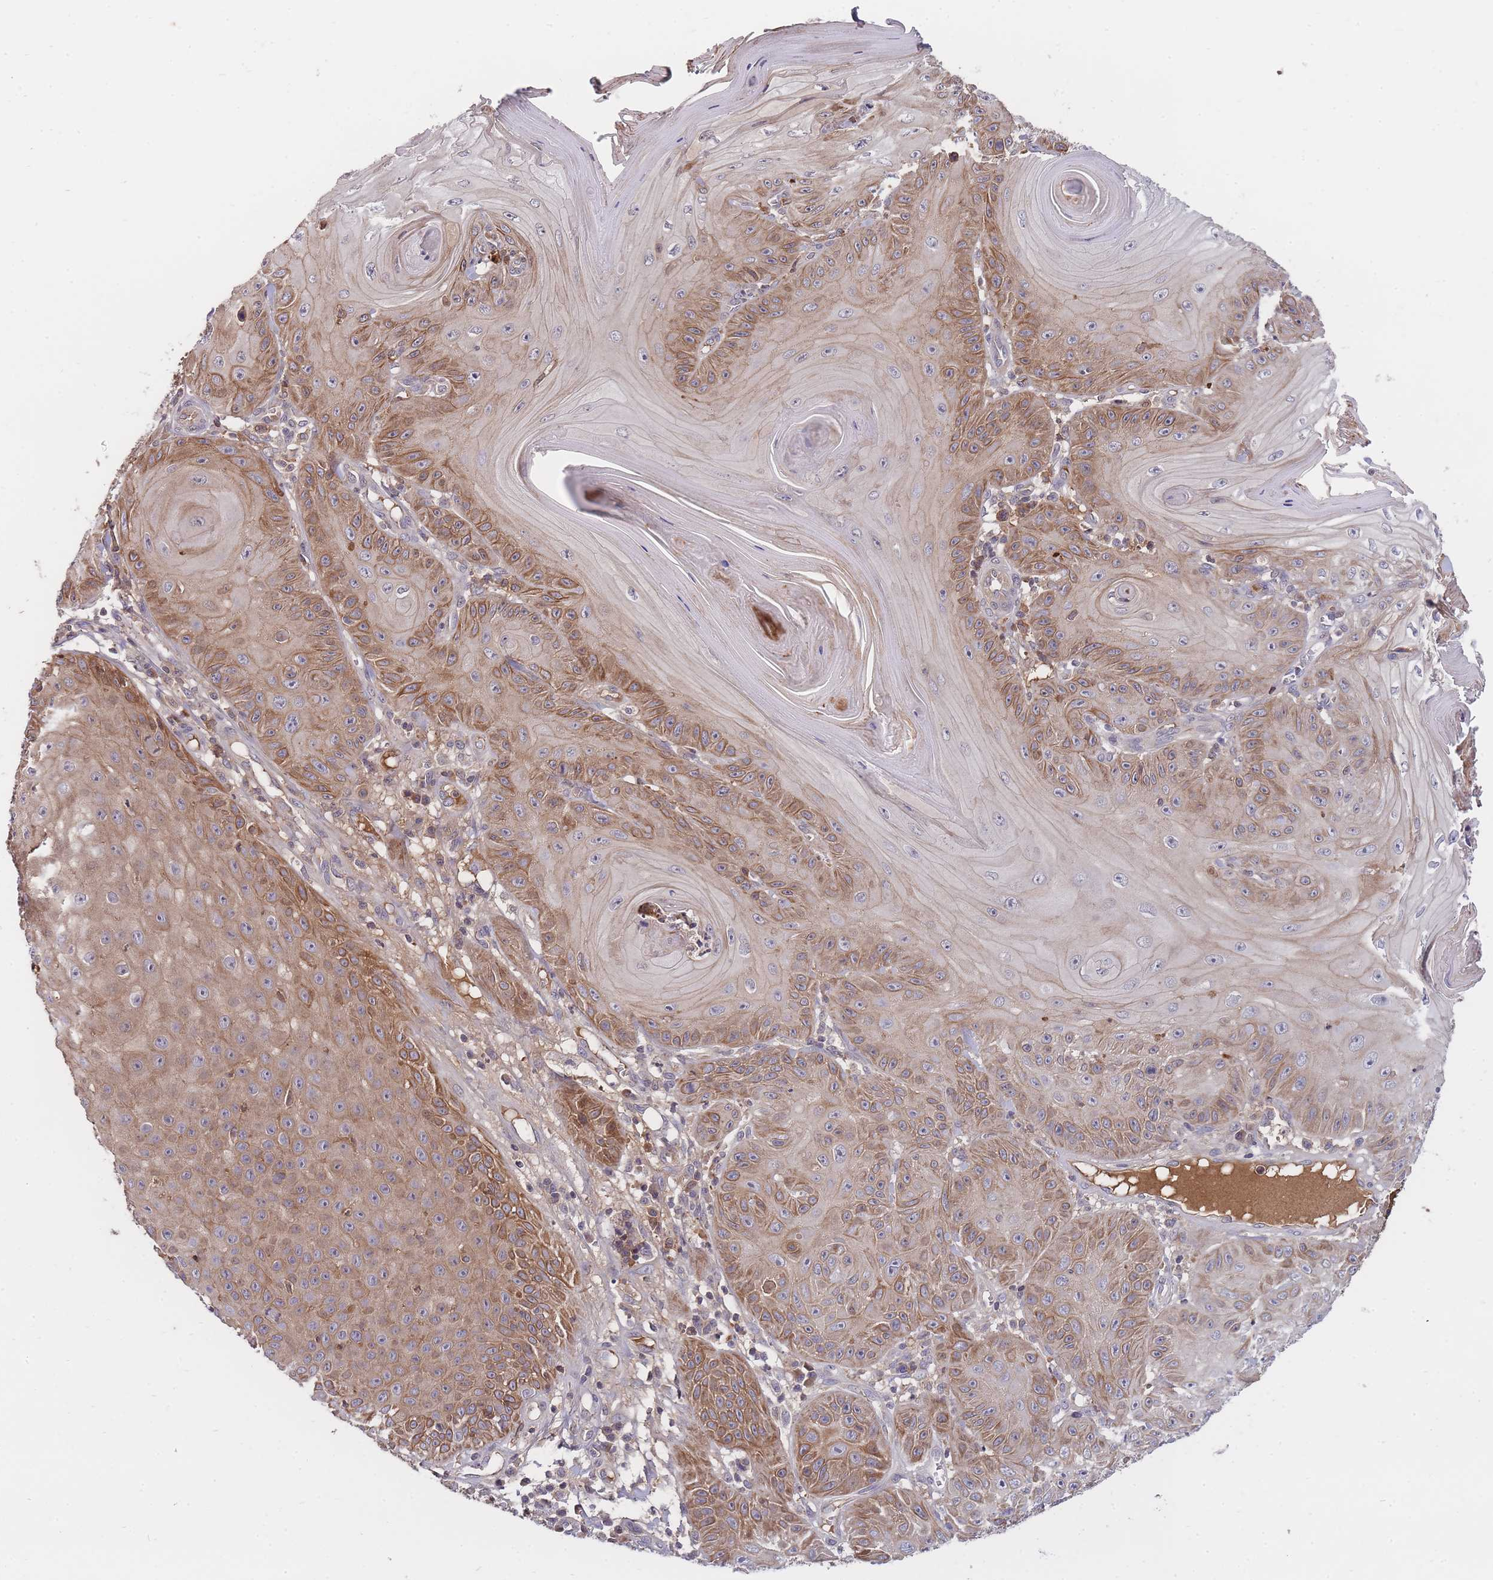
{"staining": {"intensity": "moderate", "quantity": "25%-75%", "location": "cytoplasmic/membranous"}, "tissue": "skin cancer", "cell_type": "Tumor cells", "image_type": "cancer", "snomed": [{"axis": "morphology", "description": "Squamous cell carcinoma, NOS"}, {"axis": "topography", "description": "Skin"}], "caption": "Immunohistochemistry (DAB) staining of human skin cancer (squamous cell carcinoma) shows moderate cytoplasmic/membranous protein positivity in about 25%-75% of tumor cells.", "gene": "RALGDS", "patient": {"sex": "female", "age": 78}}